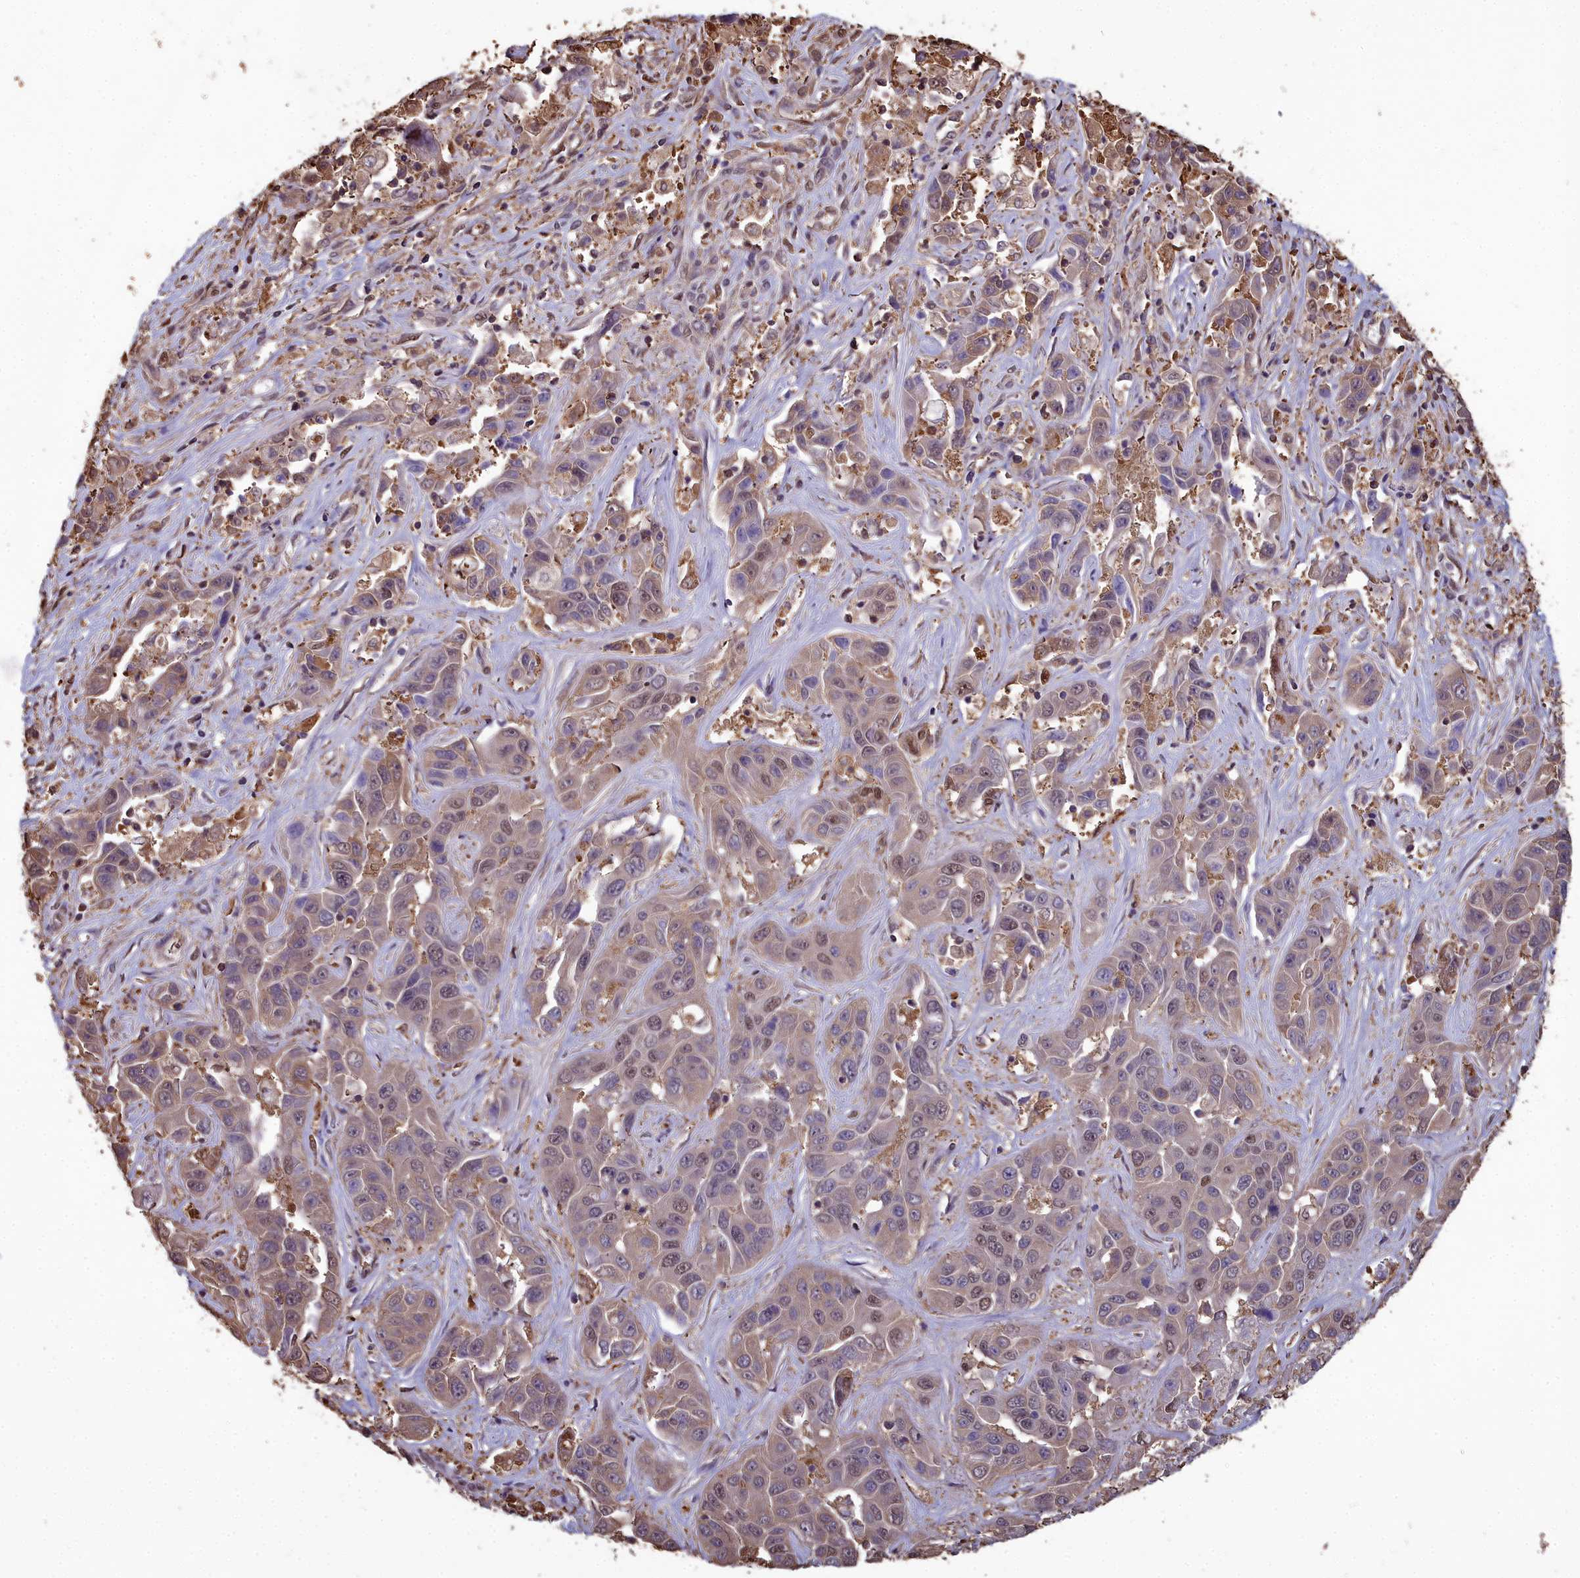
{"staining": {"intensity": "moderate", "quantity": ">75%", "location": "nuclear"}, "tissue": "liver cancer", "cell_type": "Tumor cells", "image_type": "cancer", "snomed": [{"axis": "morphology", "description": "Cholangiocarcinoma"}, {"axis": "topography", "description": "Liver"}], "caption": "Tumor cells exhibit medium levels of moderate nuclear expression in approximately >75% of cells in liver cholangiocarcinoma.", "gene": "GAPDH", "patient": {"sex": "female", "age": 52}}